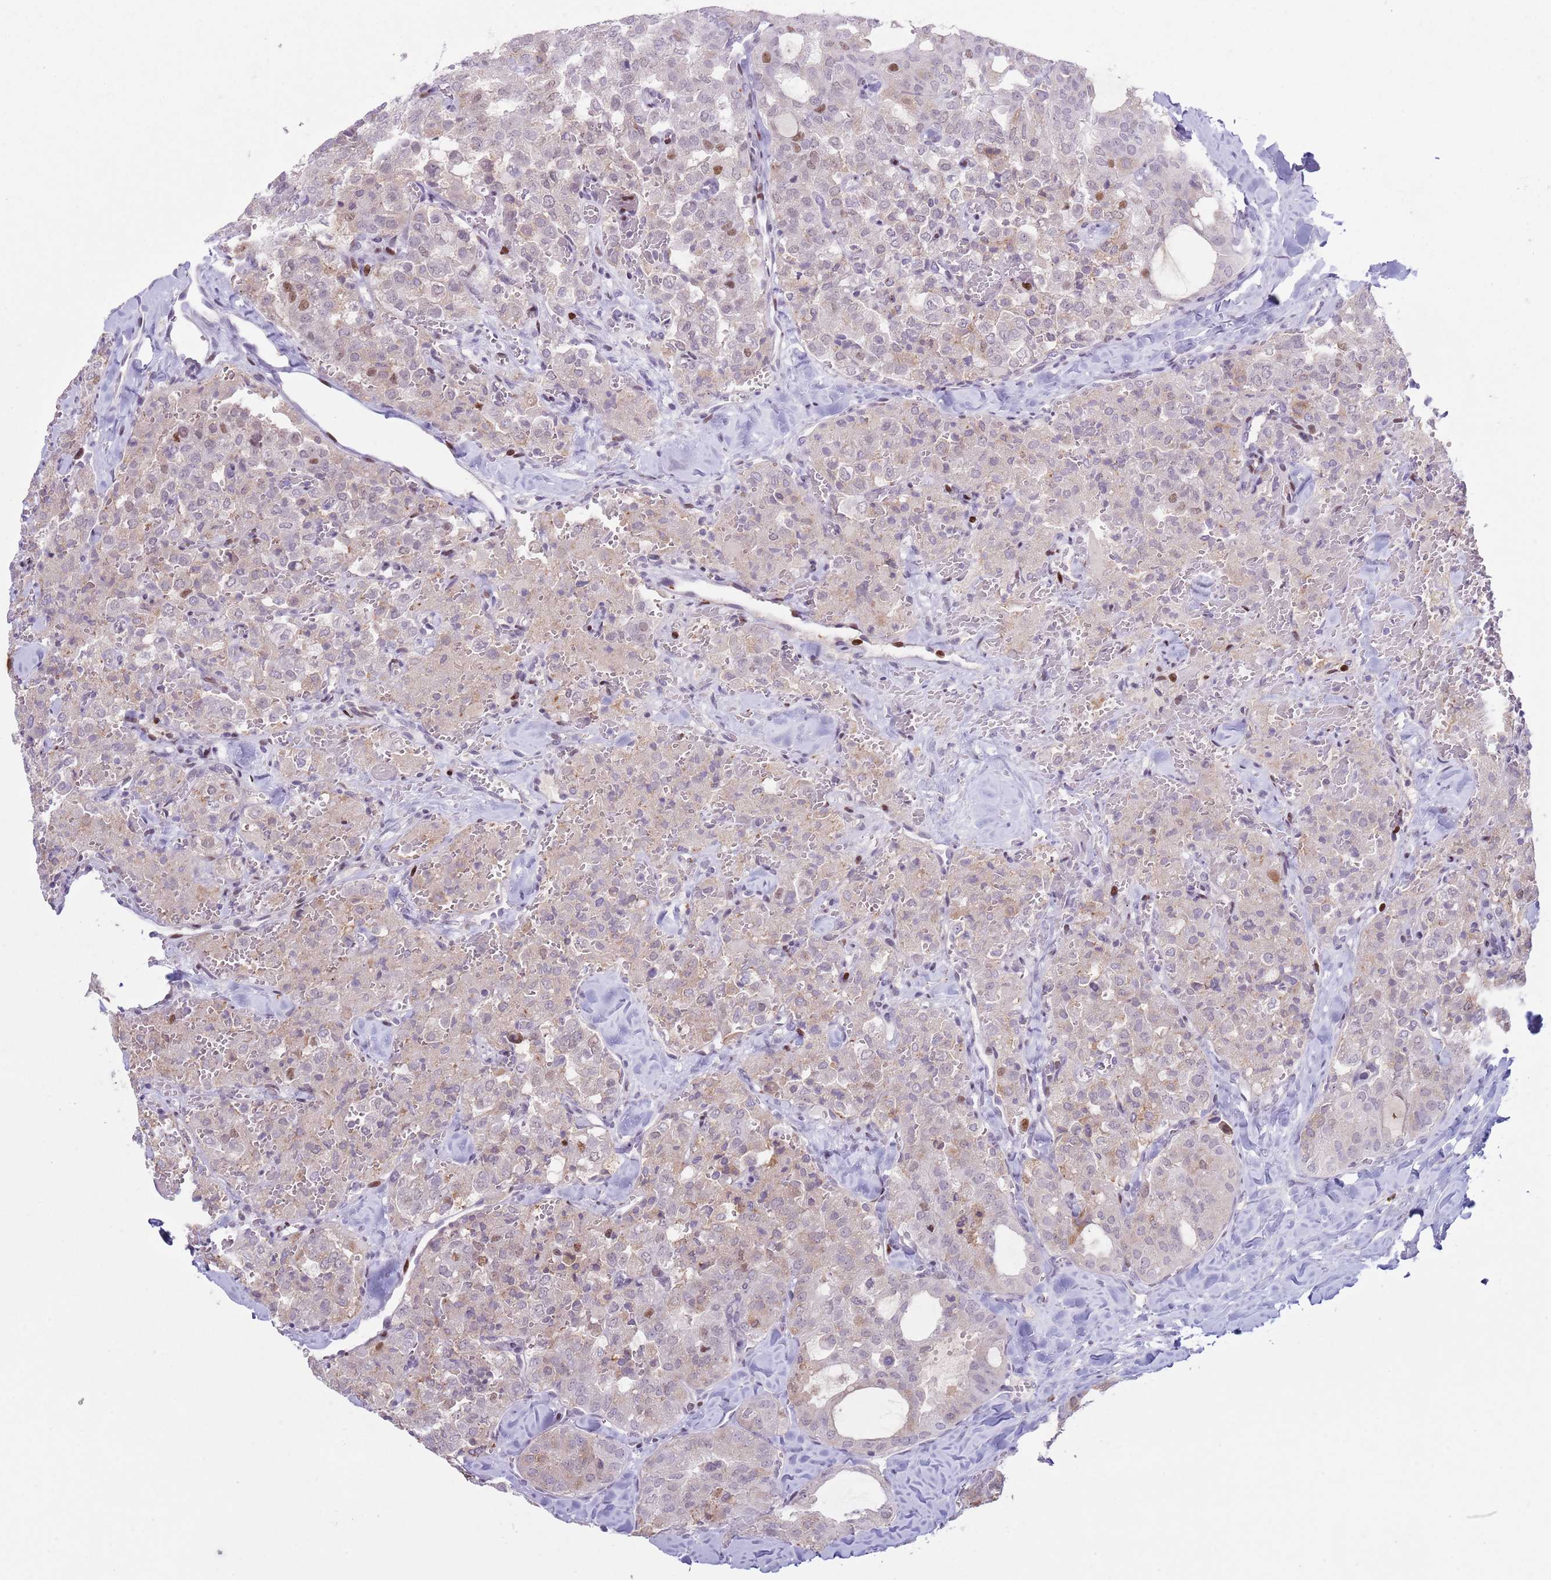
{"staining": {"intensity": "moderate", "quantity": "<25%", "location": "nuclear"}, "tissue": "thyroid cancer", "cell_type": "Tumor cells", "image_type": "cancer", "snomed": [{"axis": "morphology", "description": "Follicular adenoma carcinoma, NOS"}, {"axis": "topography", "description": "Thyroid gland"}], "caption": "There is low levels of moderate nuclear expression in tumor cells of thyroid cancer, as demonstrated by immunohistochemical staining (brown color).", "gene": "MFSD10", "patient": {"sex": "male", "age": 75}}